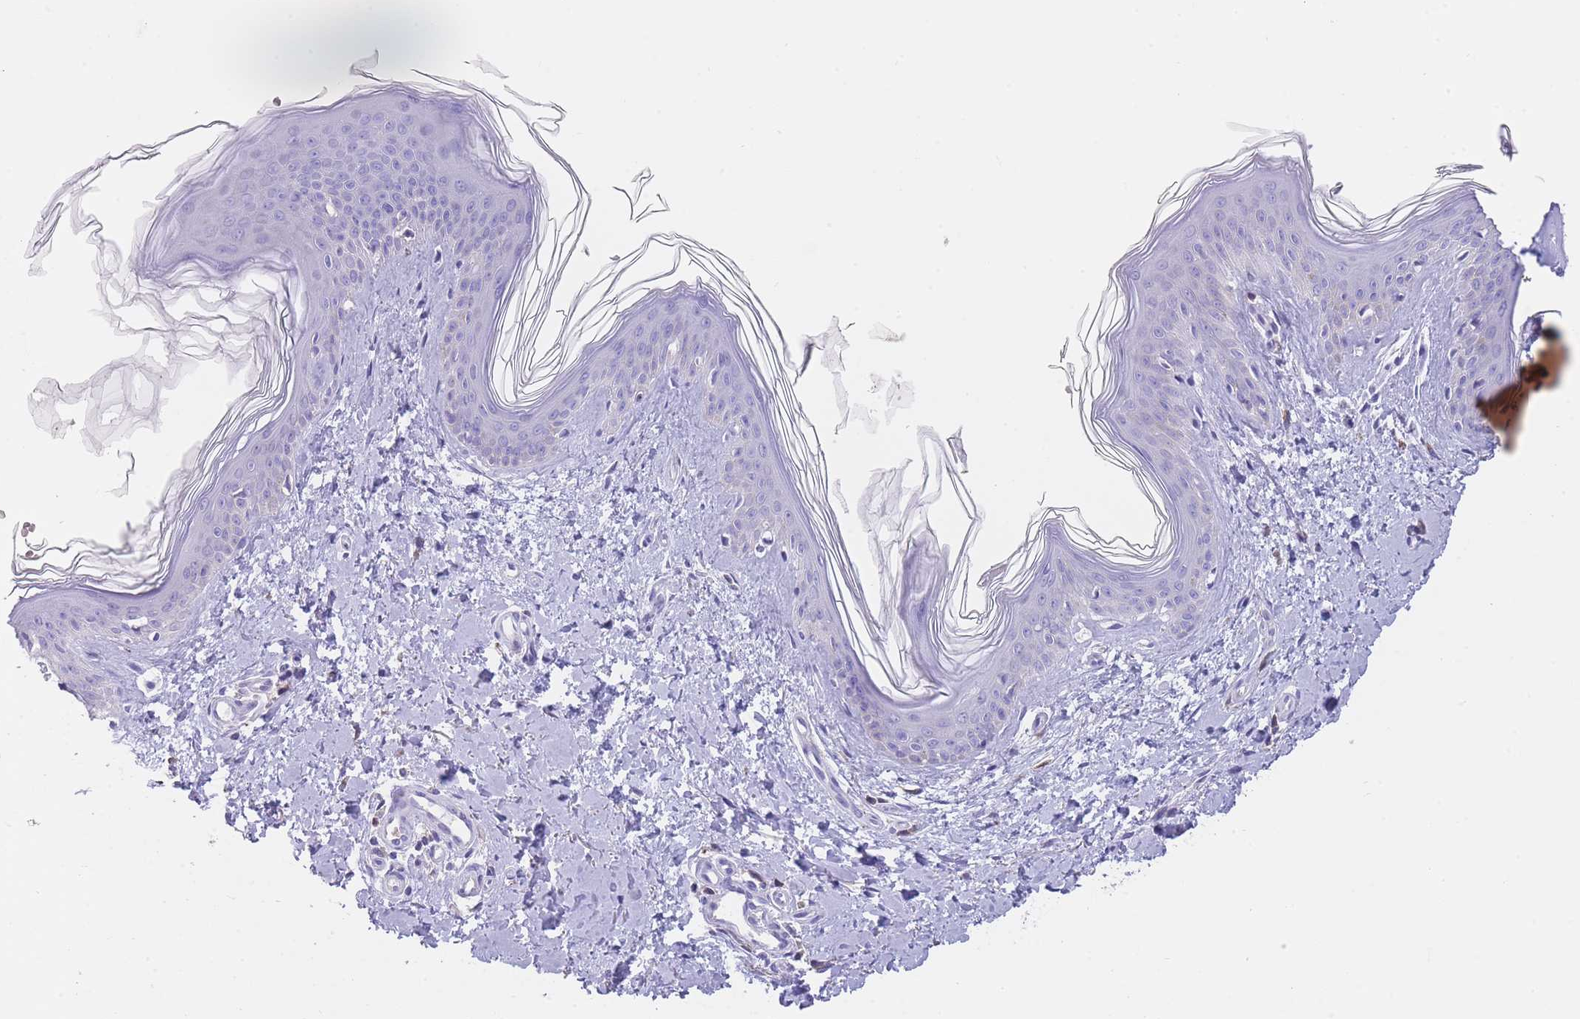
{"staining": {"intensity": "negative", "quantity": "none", "location": "none"}, "tissue": "skin", "cell_type": "Fibroblasts", "image_type": "normal", "snomed": [{"axis": "morphology", "description": "Normal tissue, NOS"}, {"axis": "topography", "description": "Skin"}], "caption": "DAB (3,3'-diaminobenzidine) immunohistochemical staining of unremarkable human skin demonstrates no significant positivity in fibroblasts.", "gene": "ENSG00000289258", "patient": {"sex": "female", "age": 41}}